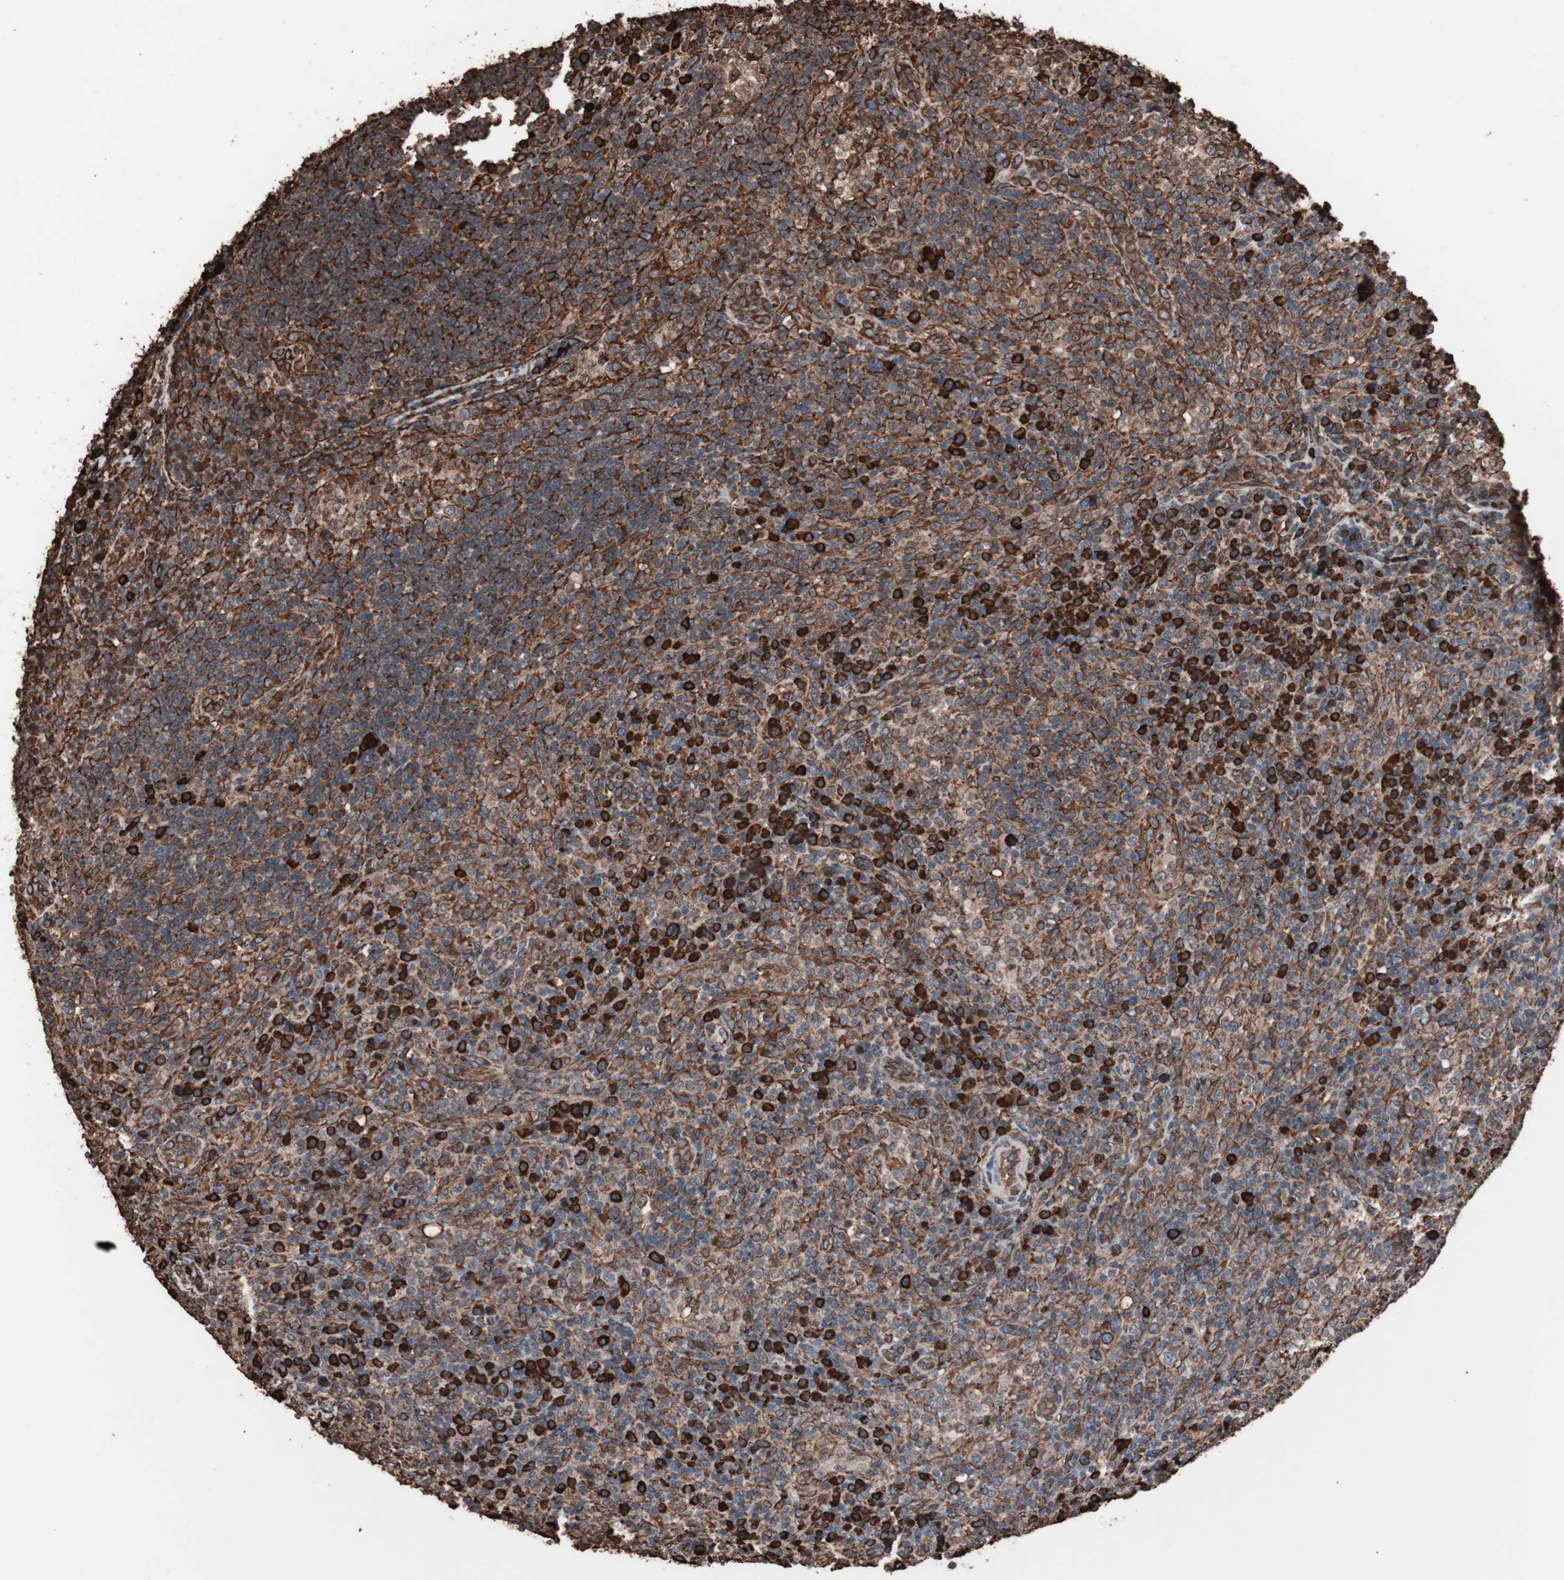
{"staining": {"intensity": "strong", "quantity": ">75%", "location": "cytoplasmic/membranous"}, "tissue": "lymphoma", "cell_type": "Tumor cells", "image_type": "cancer", "snomed": [{"axis": "morphology", "description": "Malignant lymphoma, non-Hodgkin's type, High grade"}, {"axis": "topography", "description": "Lymph node"}], "caption": "Protein staining of high-grade malignant lymphoma, non-Hodgkin's type tissue demonstrates strong cytoplasmic/membranous positivity in approximately >75% of tumor cells.", "gene": "HSP90B1", "patient": {"sex": "female", "age": 76}}